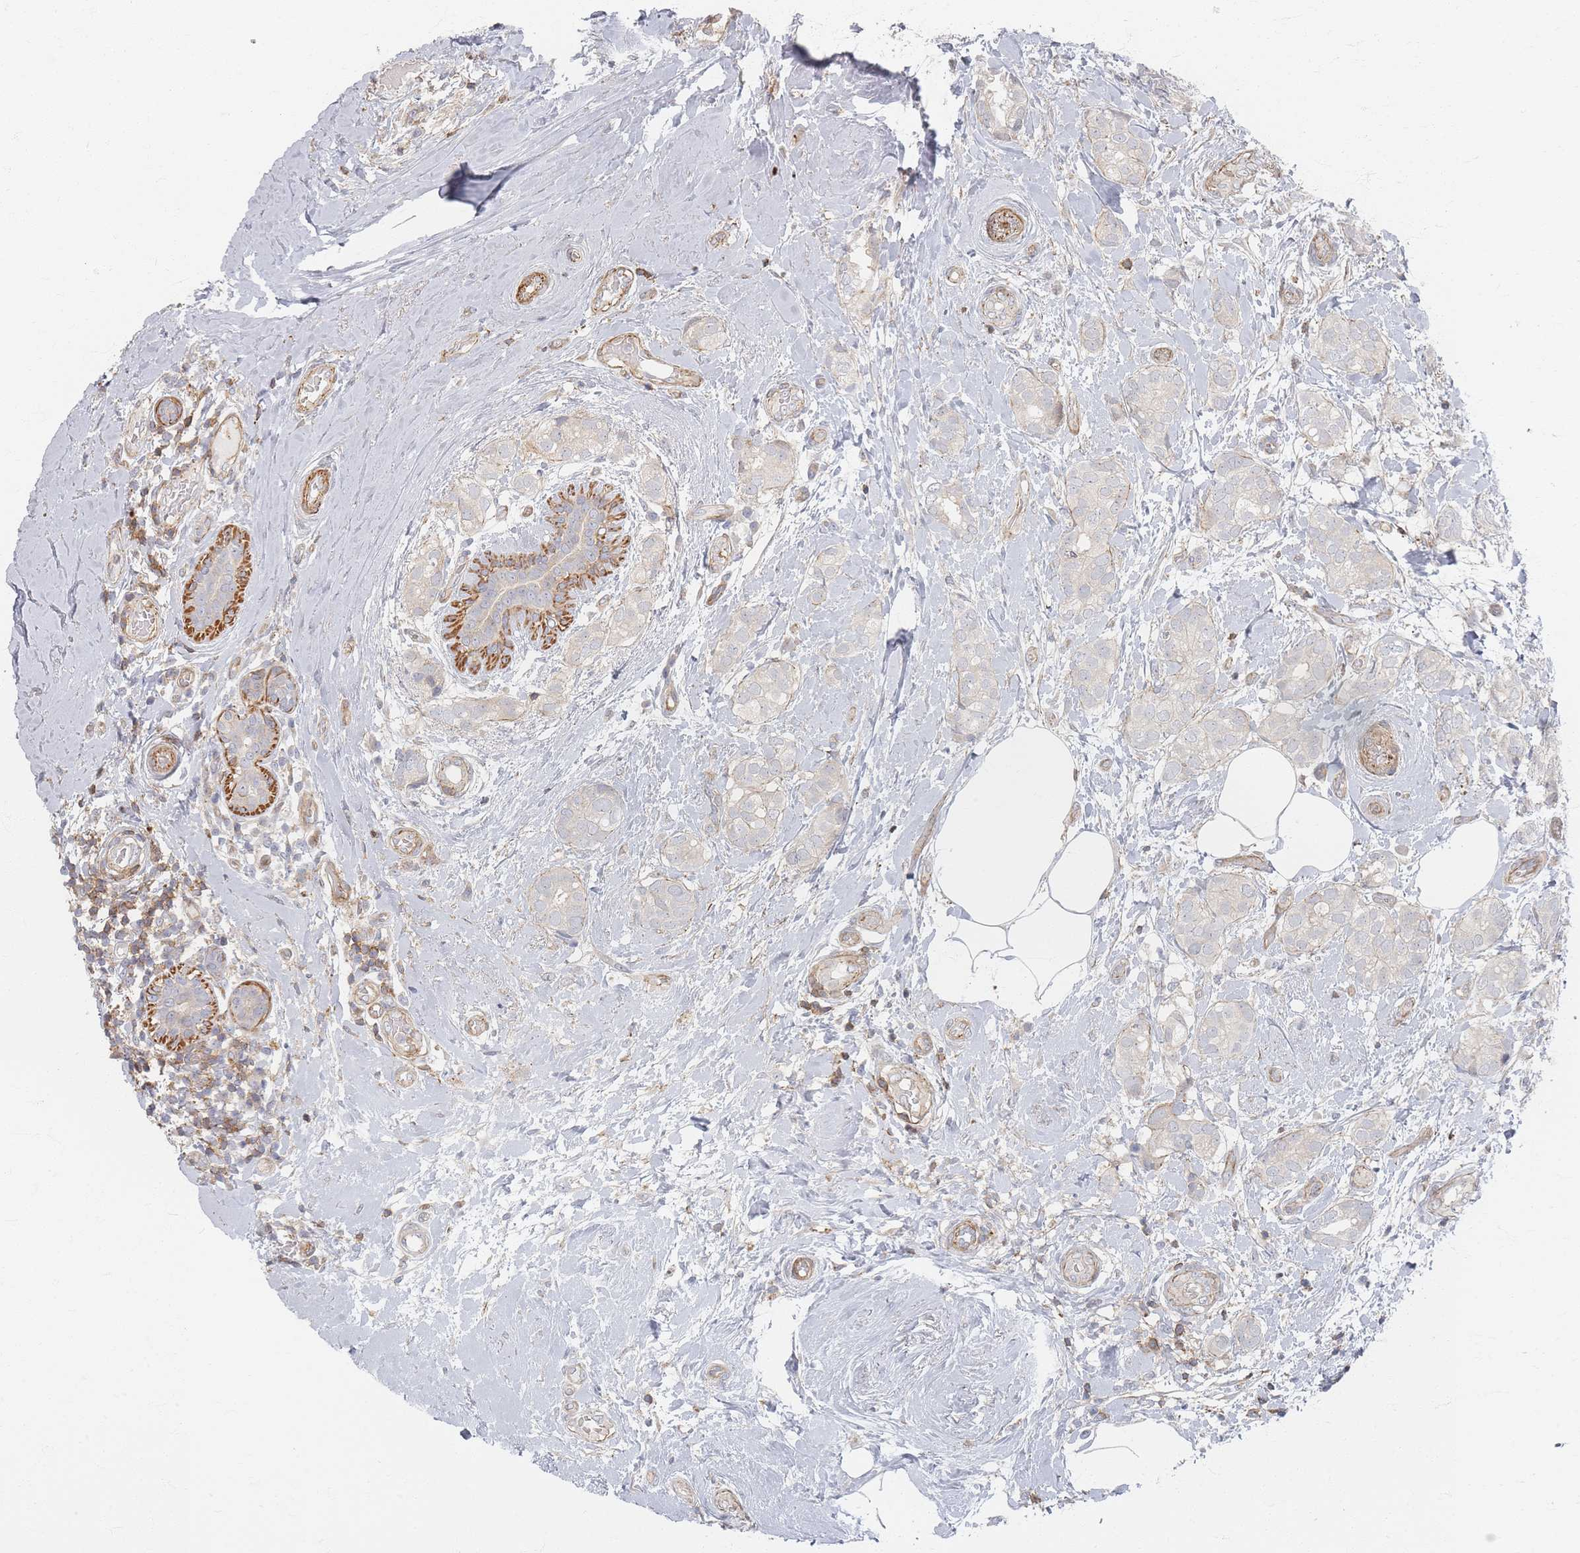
{"staining": {"intensity": "negative", "quantity": "none", "location": "none"}, "tissue": "breast cancer", "cell_type": "Tumor cells", "image_type": "cancer", "snomed": [{"axis": "morphology", "description": "Duct carcinoma"}, {"axis": "topography", "description": "Breast"}], "caption": "Histopathology image shows no protein positivity in tumor cells of breast cancer (intraductal carcinoma) tissue.", "gene": "ZNF852", "patient": {"sex": "female", "age": 73}}